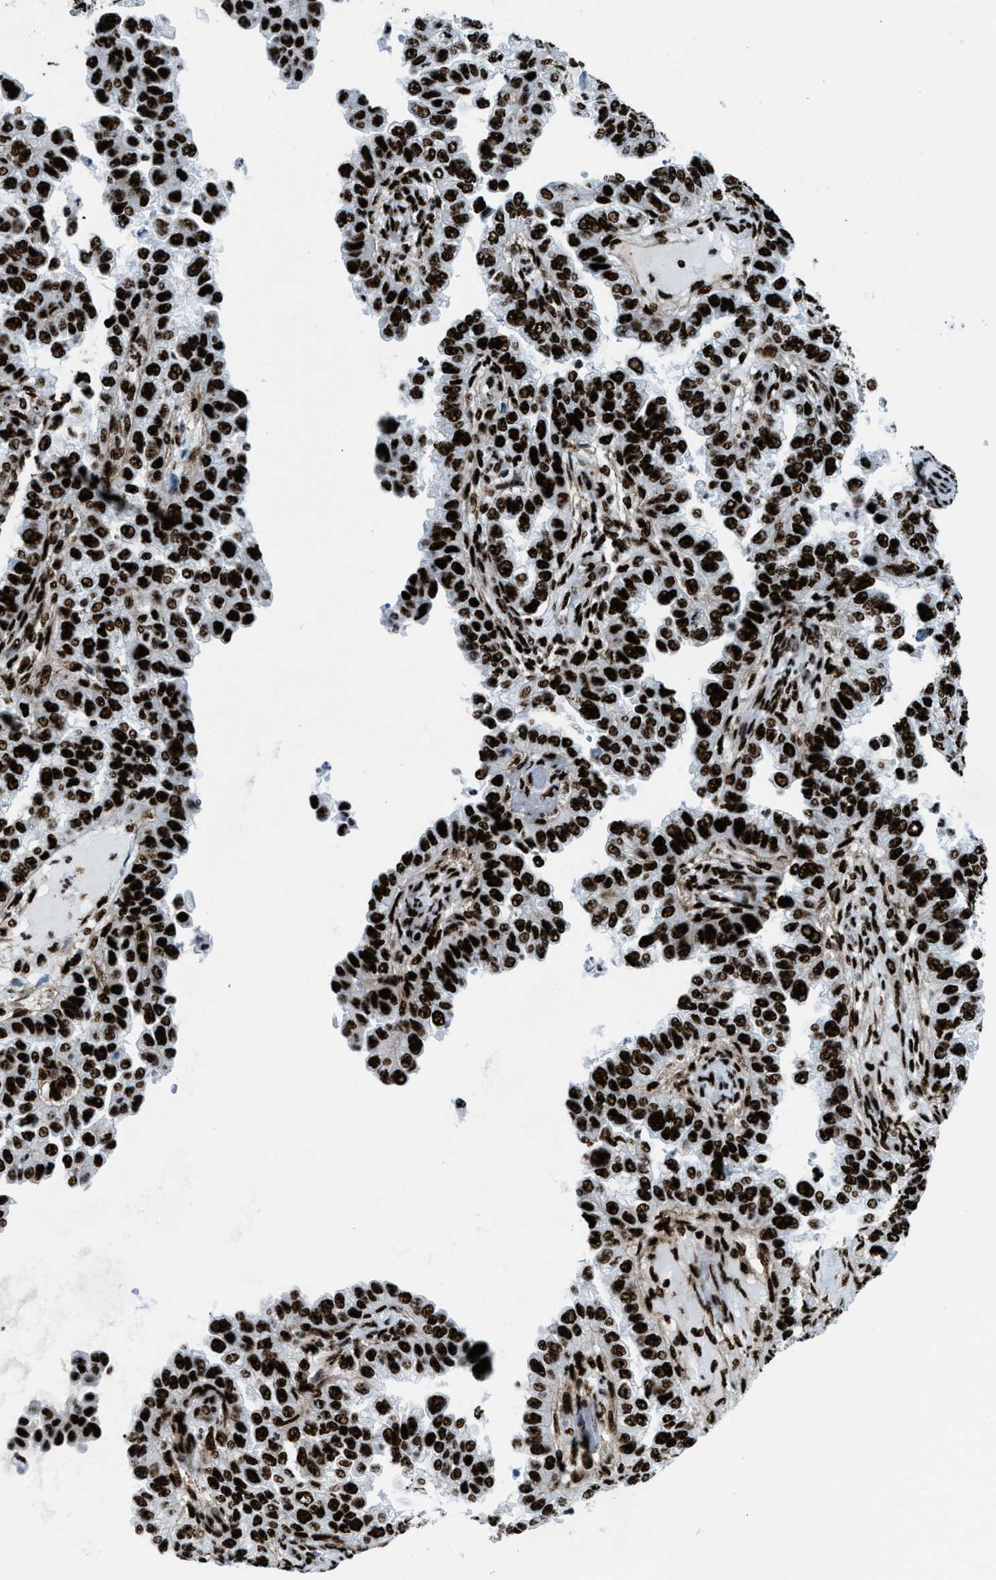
{"staining": {"intensity": "strong", "quantity": ">75%", "location": "nuclear"}, "tissue": "endometrial cancer", "cell_type": "Tumor cells", "image_type": "cancer", "snomed": [{"axis": "morphology", "description": "Adenocarcinoma, NOS"}, {"axis": "topography", "description": "Endometrium"}], "caption": "Protein staining exhibits strong nuclear positivity in approximately >75% of tumor cells in endometrial cancer.", "gene": "NONO", "patient": {"sex": "female", "age": 85}}